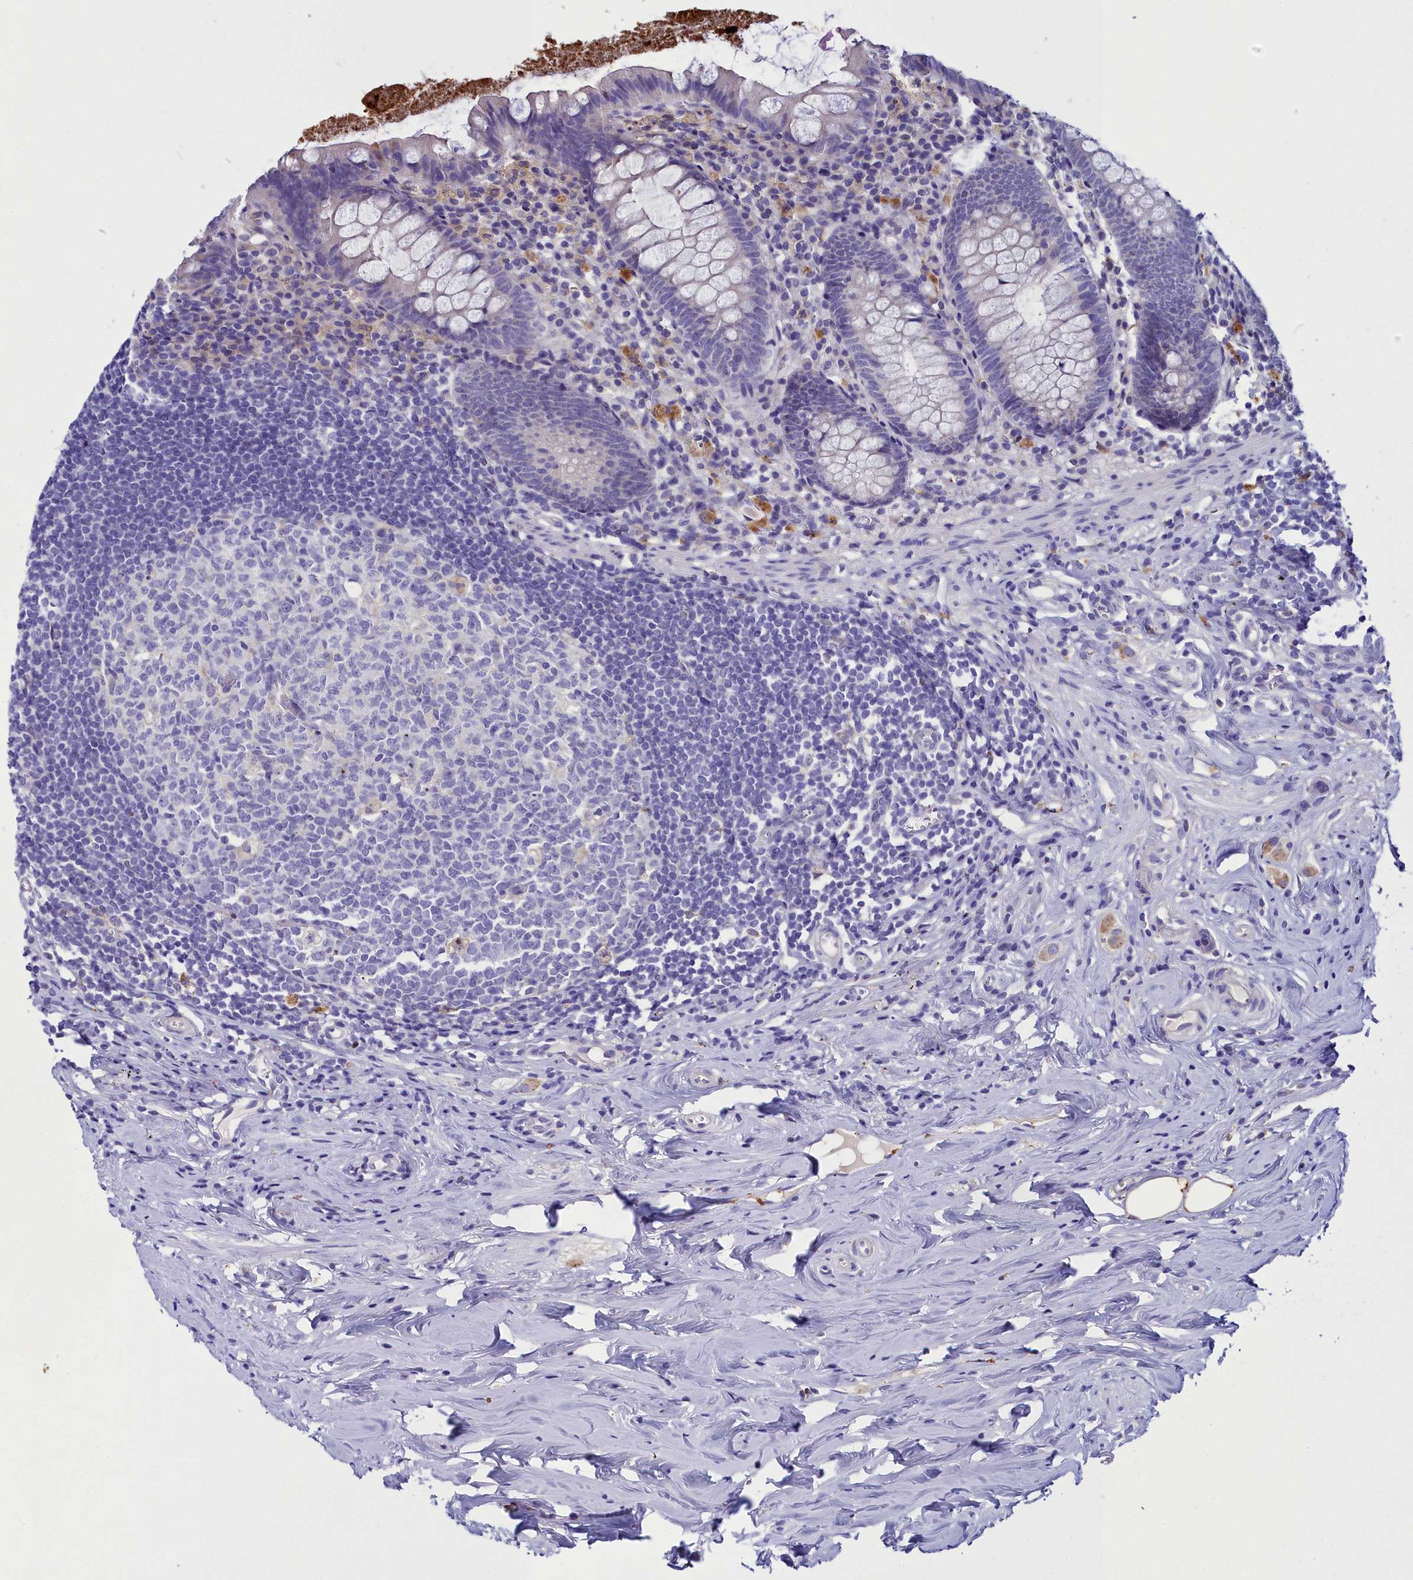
{"staining": {"intensity": "strong", "quantity": "<25%", "location": "cytoplasmic/membranous"}, "tissue": "appendix", "cell_type": "Glandular cells", "image_type": "normal", "snomed": [{"axis": "morphology", "description": "Normal tissue, NOS"}, {"axis": "topography", "description": "Appendix"}], "caption": "Normal appendix was stained to show a protein in brown. There is medium levels of strong cytoplasmic/membranous expression in about <25% of glandular cells. (Brightfield microscopy of DAB IHC at high magnification).", "gene": "ELAPOR2", "patient": {"sex": "female", "age": 51}}